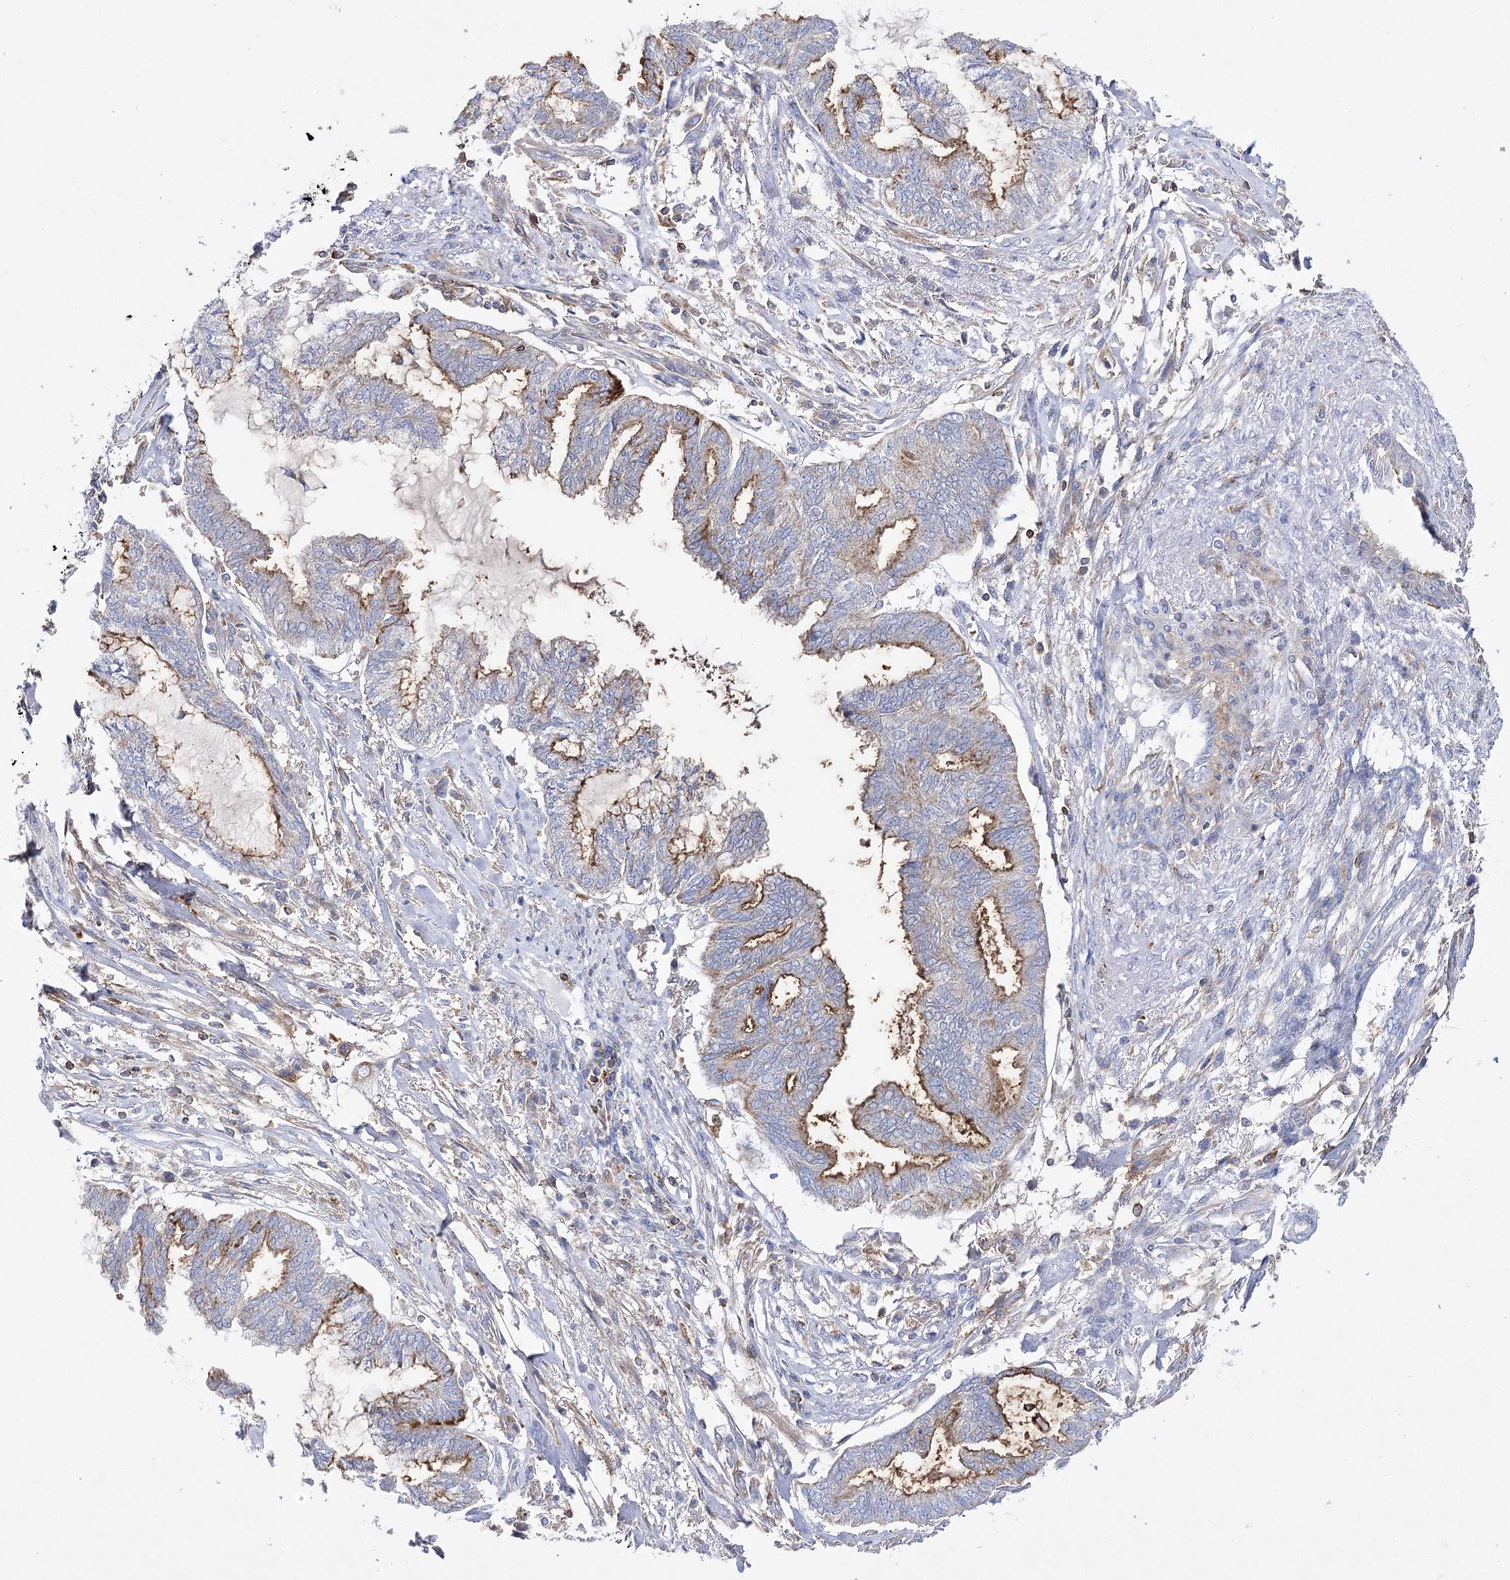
{"staining": {"intensity": "moderate", "quantity": "<25%", "location": "cytoplasmic/membranous"}, "tissue": "endometrial cancer", "cell_type": "Tumor cells", "image_type": "cancer", "snomed": [{"axis": "morphology", "description": "Adenocarcinoma, NOS"}, {"axis": "topography", "description": "Endometrium"}], "caption": "A histopathology image of endometrial cancer (adenocarcinoma) stained for a protein shows moderate cytoplasmic/membranous brown staining in tumor cells.", "gene": "COX15", "patient": {"sex": "female", "age": 86}}